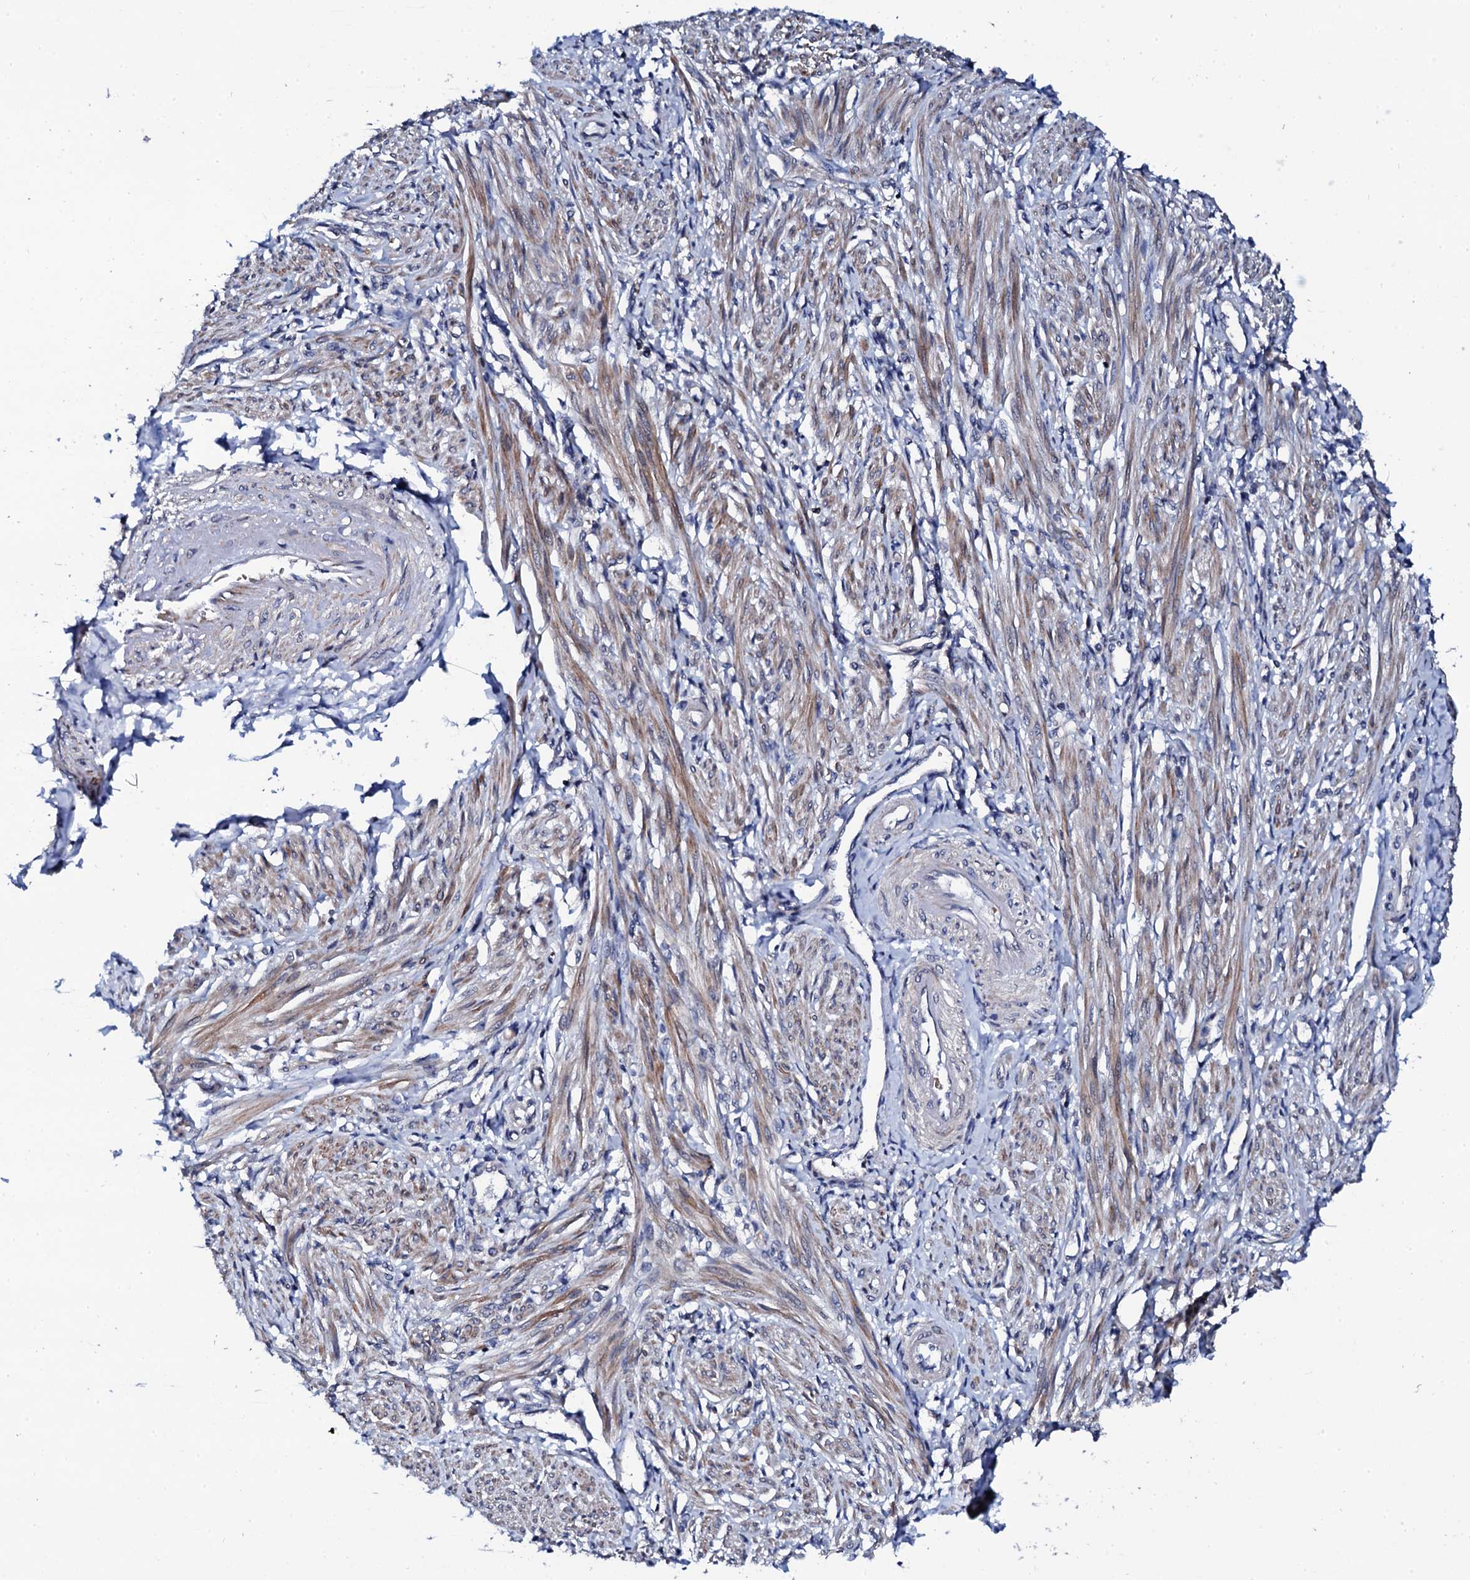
{"staining": {"intensity": "strong", "quantity": "<25%", "location": "cytoplasmic/membranous"}, "tissue": "smooth muscle", "cell_type": "Smooth muscle cells", "image_type": "normal", "snomed": [{"axis": "morphology", "description": "Normal tissue, NOS"}, {"axis": "topography", "description": "Smooth muscle"}], "caption": "A brown stain shows strong cytoplasmic/membranous staining of a protein in smooth muscle cells of normal human smooth muscle.", "gene": "COG4", "patient": {"sex": "female", "age": 39}}